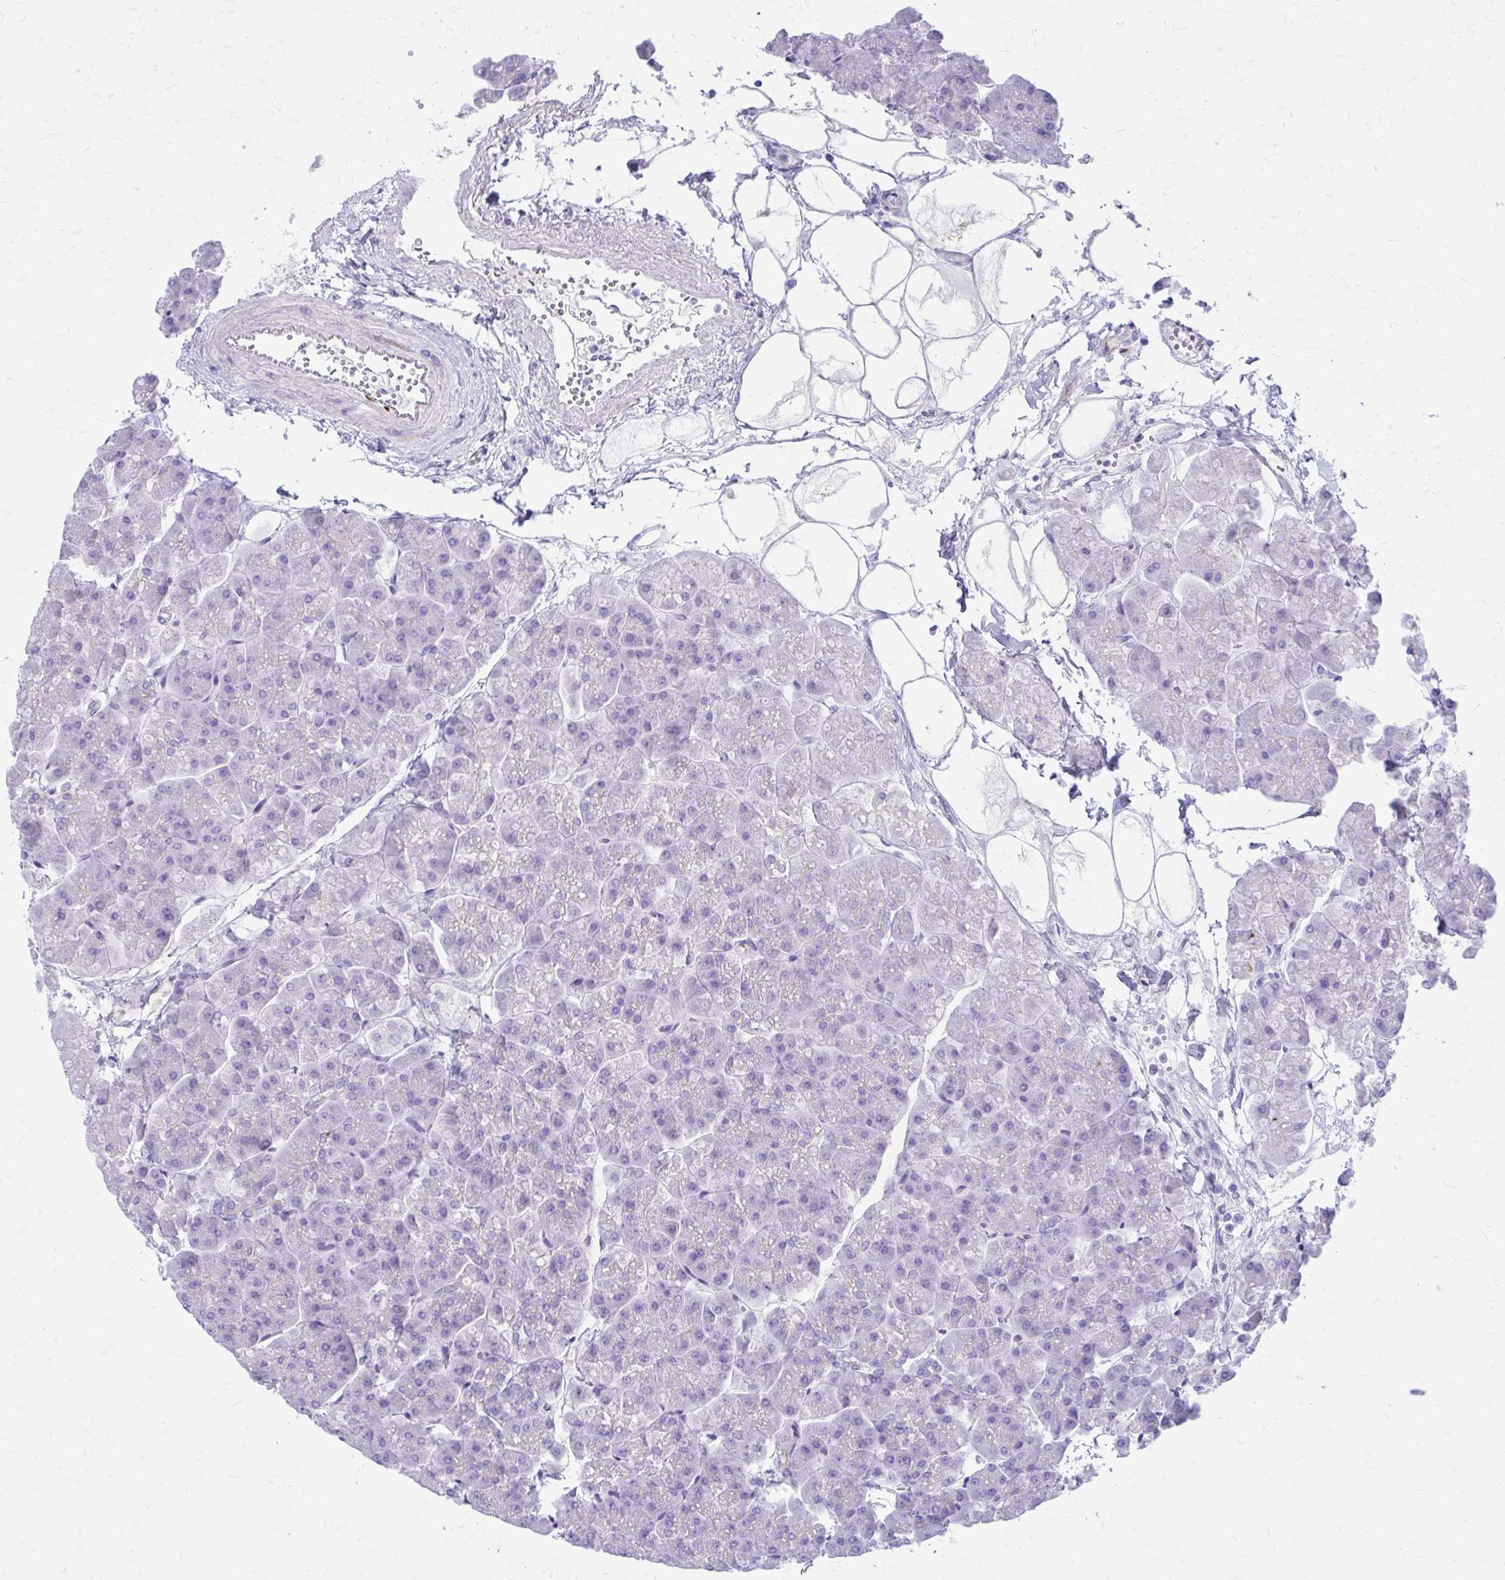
{"staining": {"intensity": "negative", "quantity": "none", "location": "none"}, "tissue": "pancreas", "cell_type": "Exocrine glandular cells", "image_type": "normal", "snomed": [{"axis": "morphology", "description": "Normal tissue, NOS"}, {"axis": "topography", "description": "Pancreas"}, {"axis": "topography", "description": "Peripheral nerve tissue"}], "caption": "Immunohistochemical staining of benign human pancreas demonstrates no significant expression in exocrine glandular cells.", "gene": "ZNF699", "patient": {"sex": "male", "age": 54}}